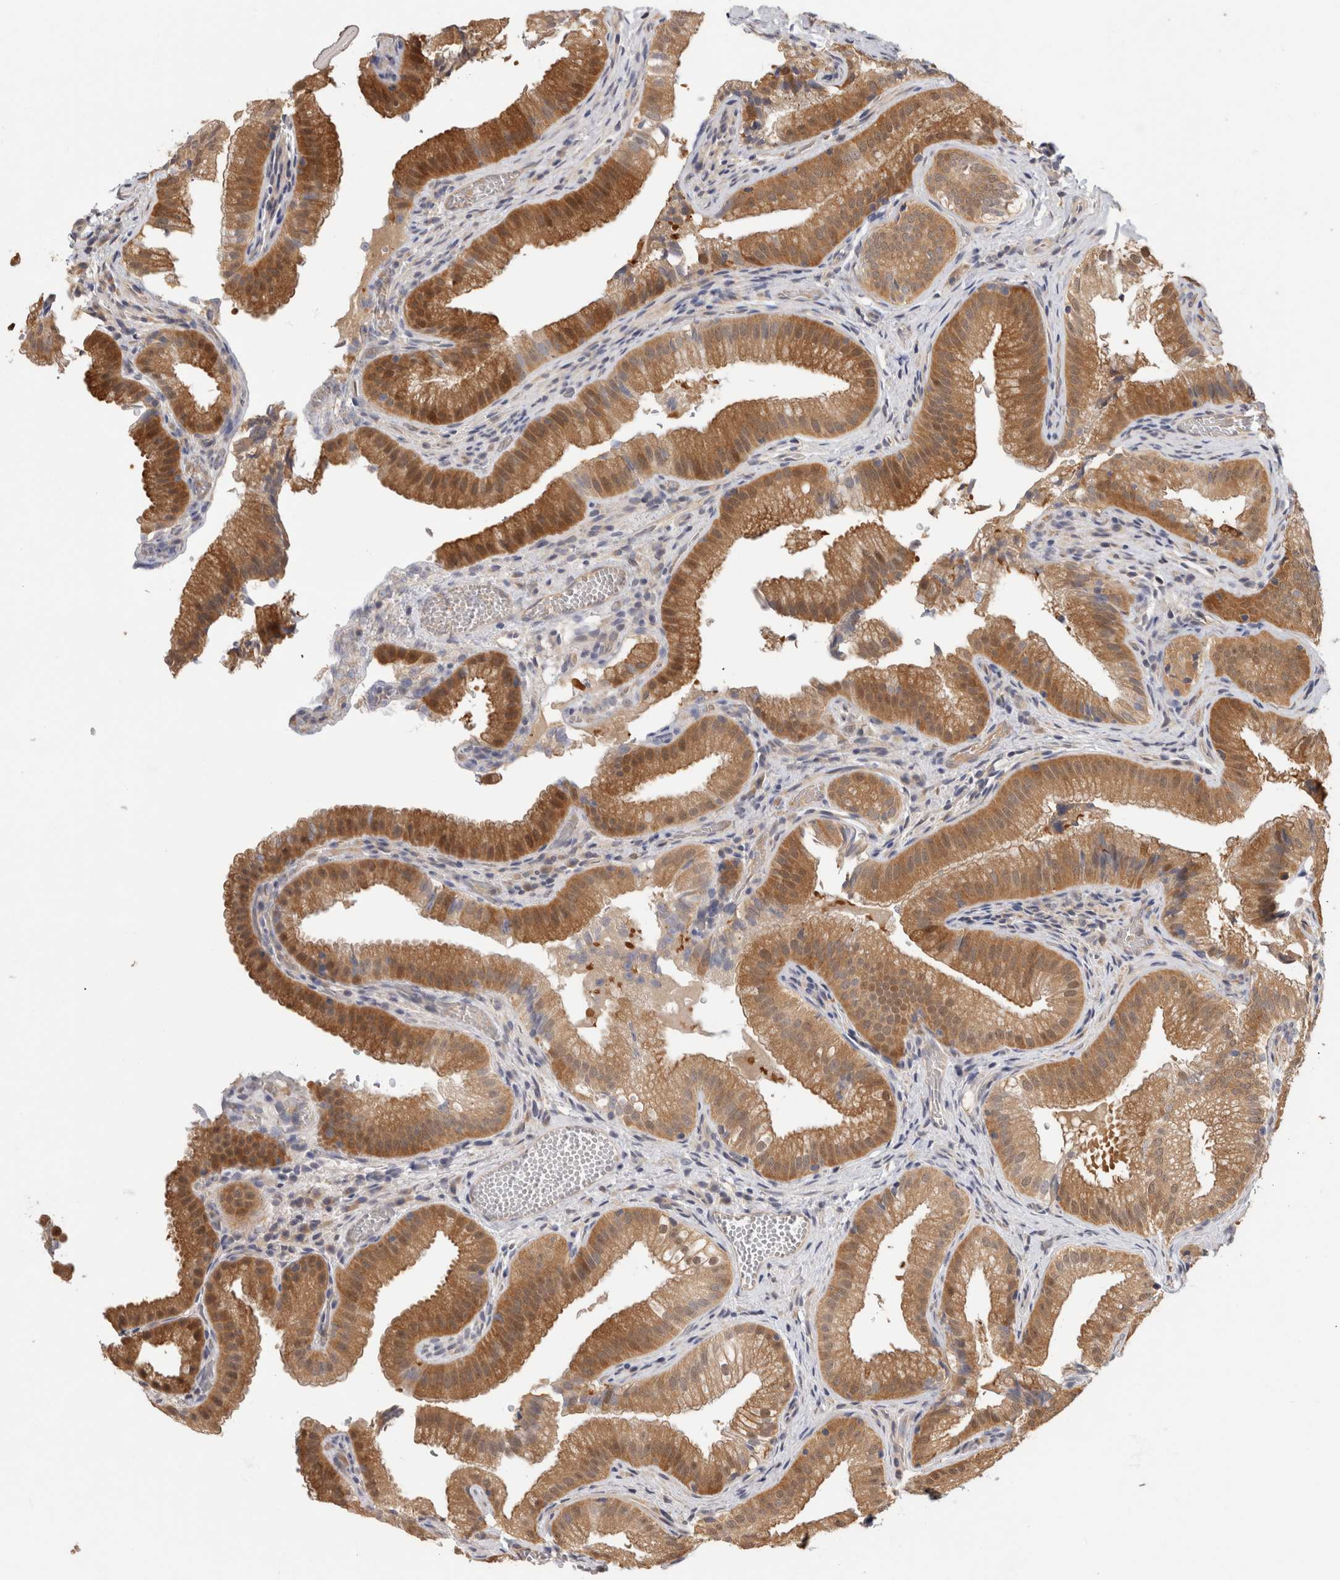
{"staining": {"intensity": "moderate", "quantity": ">75%", "location": "cytoplasmic/membranous"}, "tissue": "gallbladder", "cell_type": "Glandular cells", "image_type": "normal", "snomed": [{"axis": "morphology", "description": "Normal tissue, NOS"}, {"axis": "topography", "description": "Gallbladder"}], "caption": "The micrograph reveals immunohistochemical staining of unremarkable gallbladder. There is moderate cytoplasmic/membranous positivity is seen in about >75% of glandular cells. (Brightfield microscopy of DAB IHC at high magnification).", "gene": "PGM1", "patient": {"sex": "female", "age": 30}}